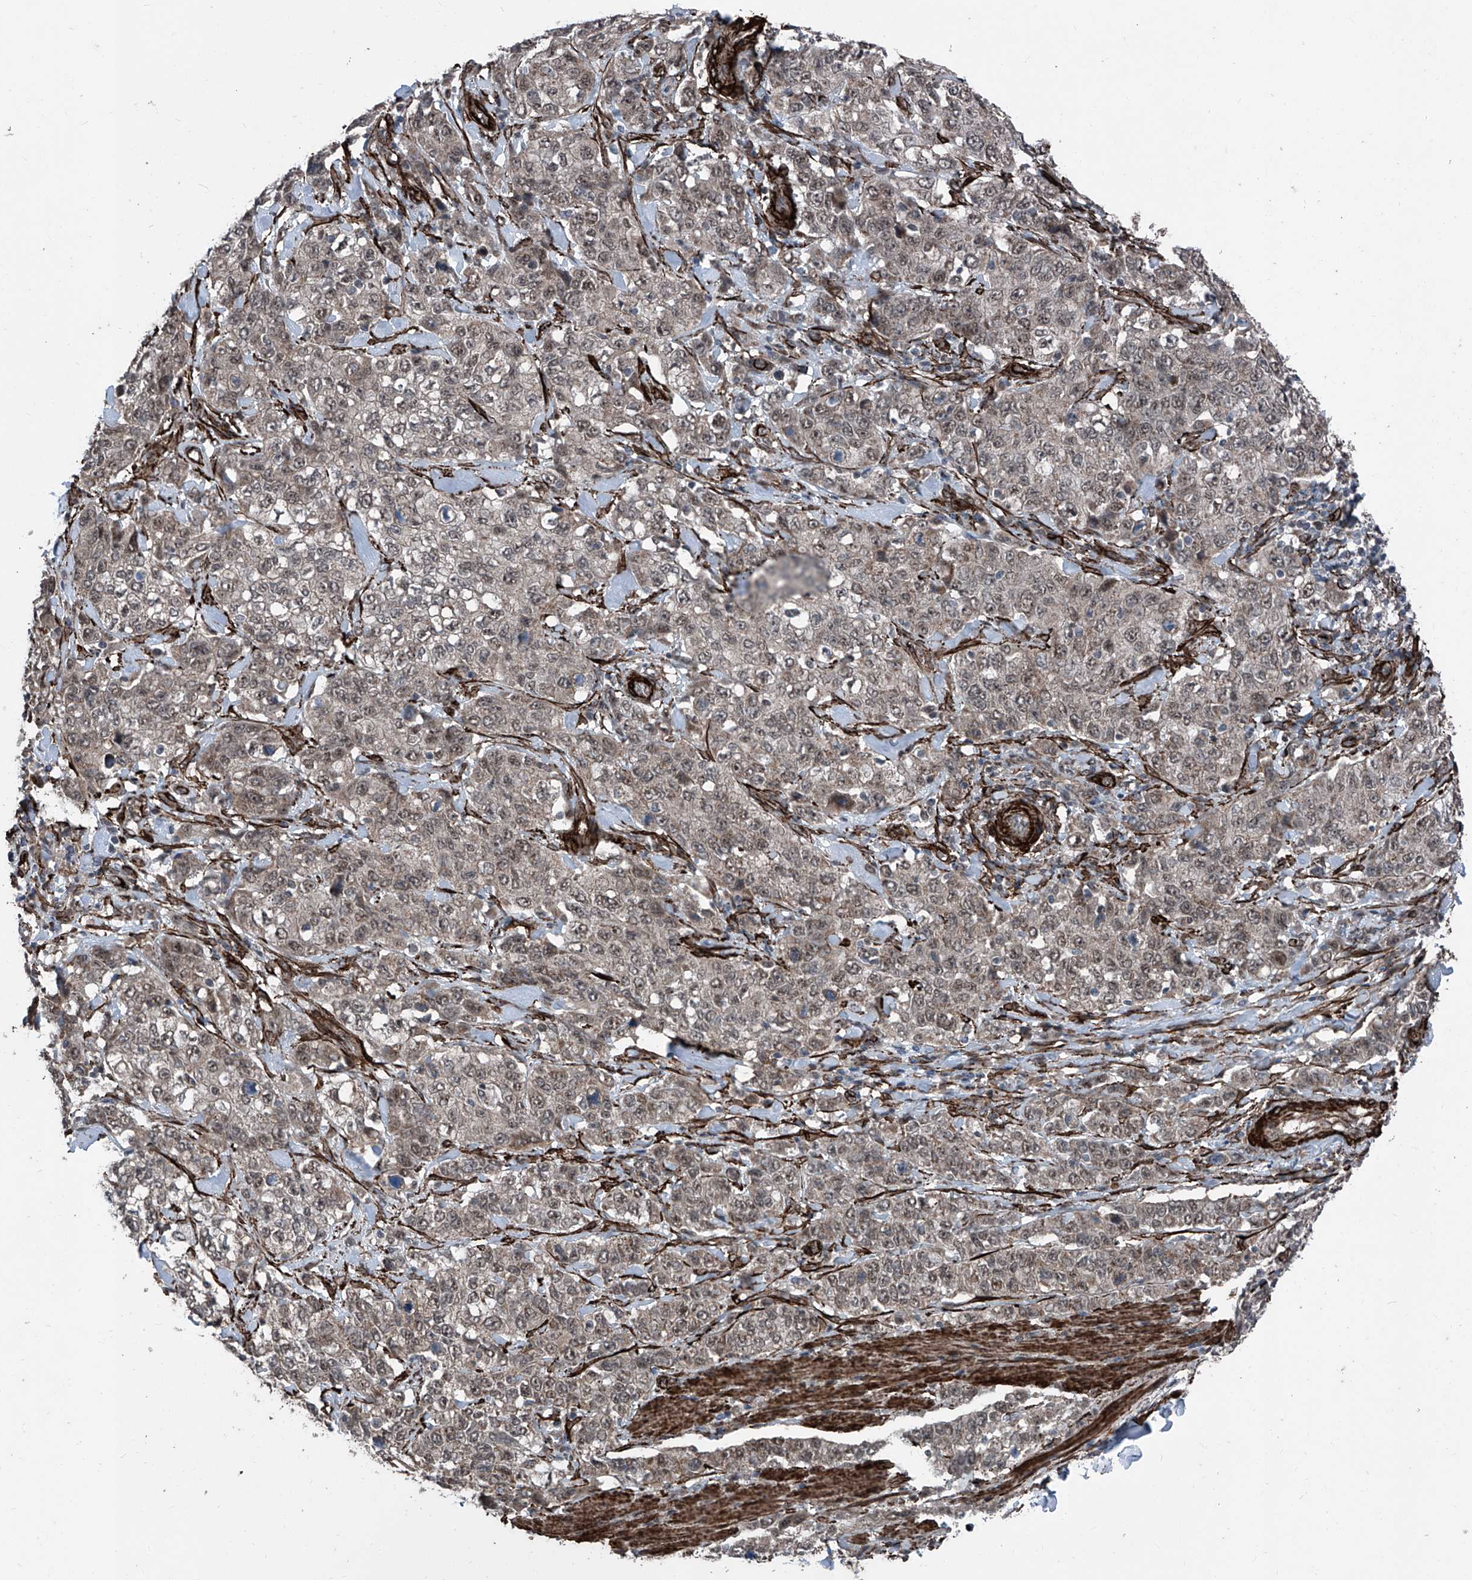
{"staining": {"intensity": "weak", "quantity": "<25%", "location": "nuclear"}, "tissue": "stomach cancer", "cell_type": "Tumor cells", "image_type": "cancer", "snomed": [{"axis": "morphology", "description": "Adenocarcinoma, NOS"}, {"axis": "topography", "description": "Stomach"}], "caption": "Stomach adenocarcinoma was stained to show a protein in brown. There is no significant positivity in tumor cells.", "gene": "COA7", "patient": {"sex": "male", "age": 48}}